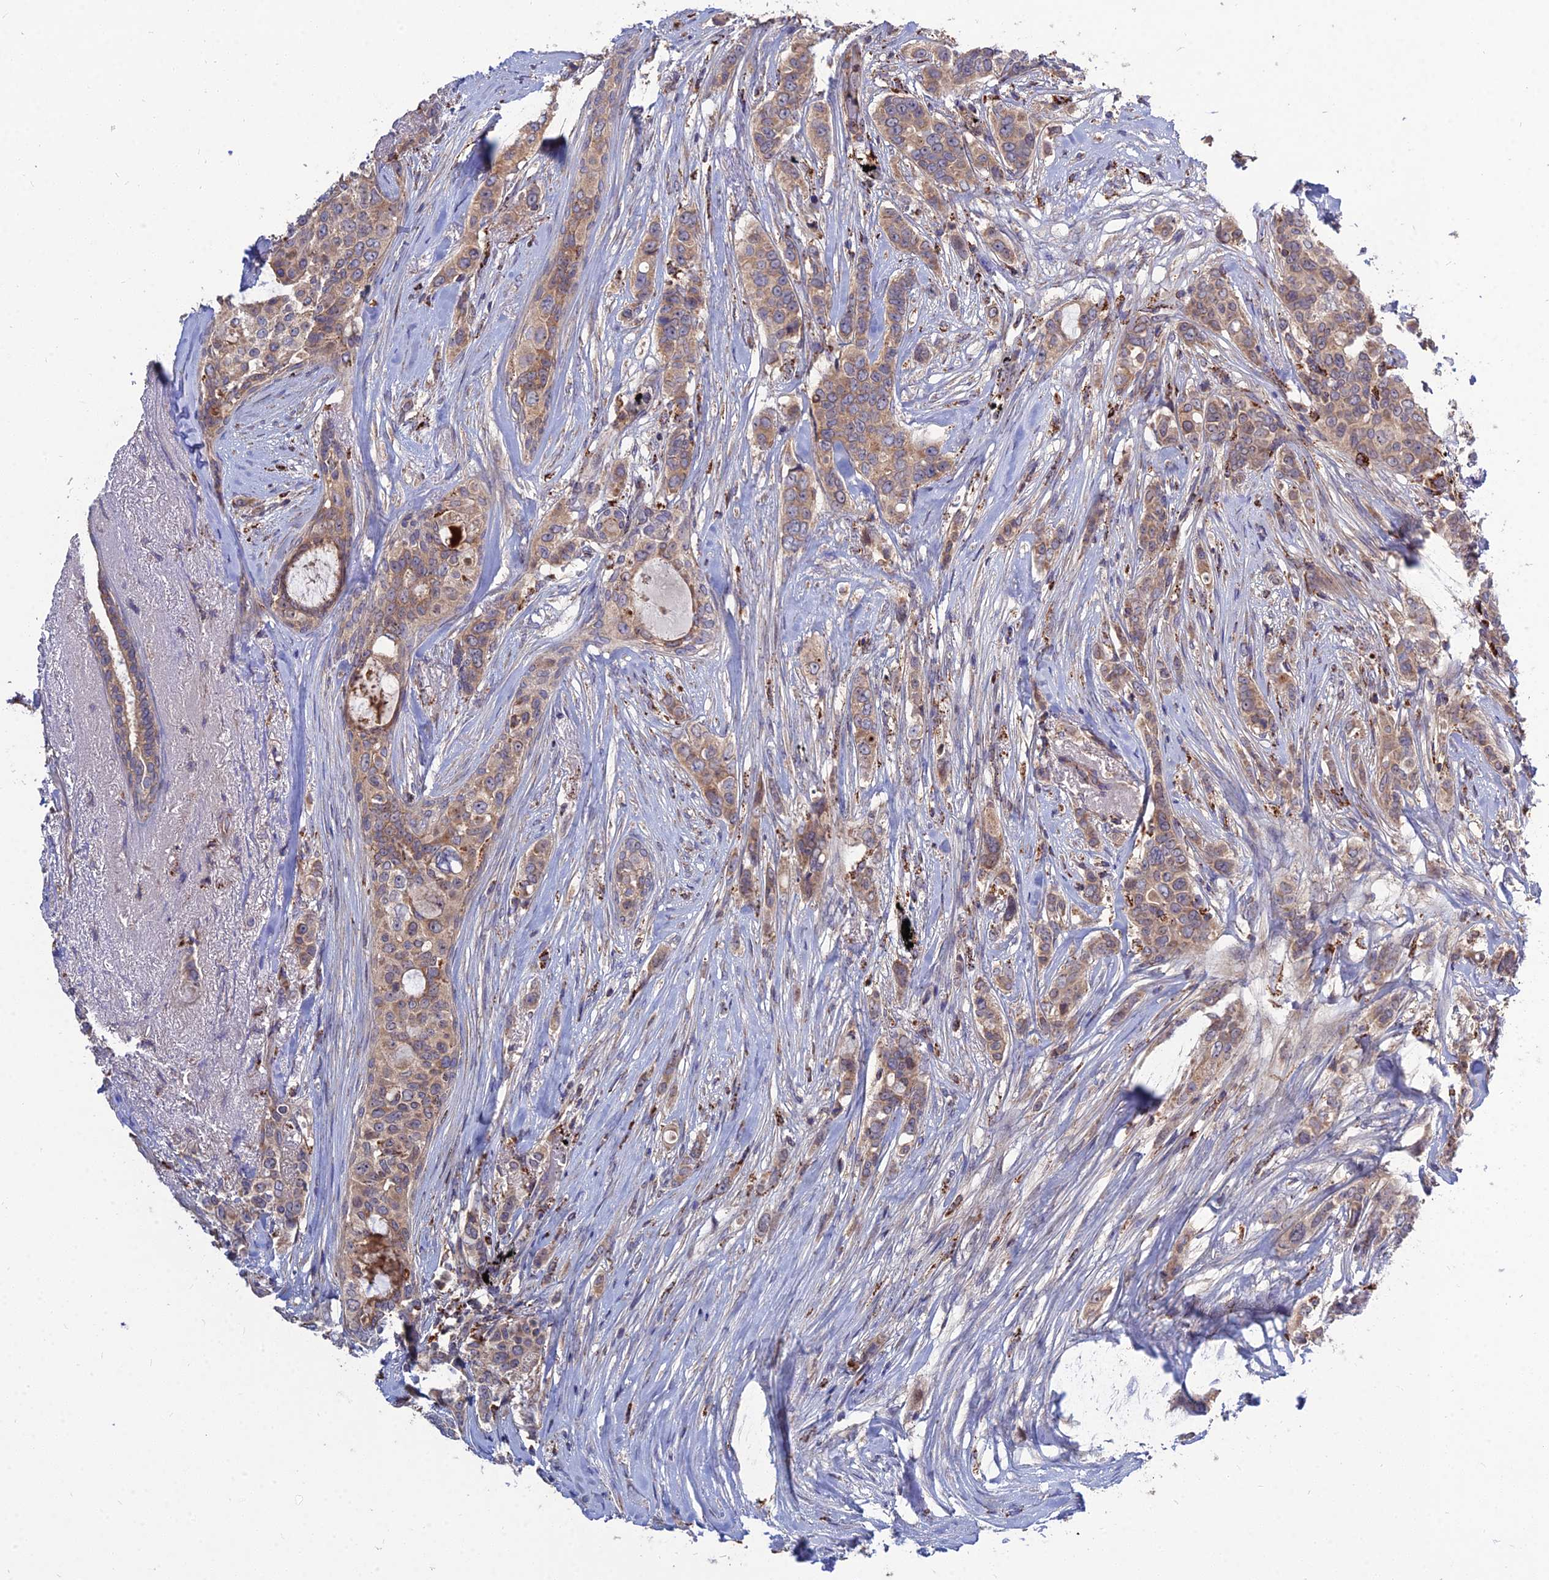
{"staining": {"intensity": "weak", "quantity": ">75%", "location": "cytoplasmic/membranous"}, "tissue": "breast cancer", "cell_type": "Tumor cells", "image_type": "cancer", "snomed": [{"axis": "morphology", "description": "Lobular carcinoma"}, {"axis": "topography", "description": "Breast"}], "caption": "About >75% of tumor cells in human breast cancer (lobular carcinoma) display weak cytoplasmic/membranous protein expression as visualized by brown immunohistochemical staining.", "gene": "RIC8B", "patient": {"sex": "female", "age": 51}}